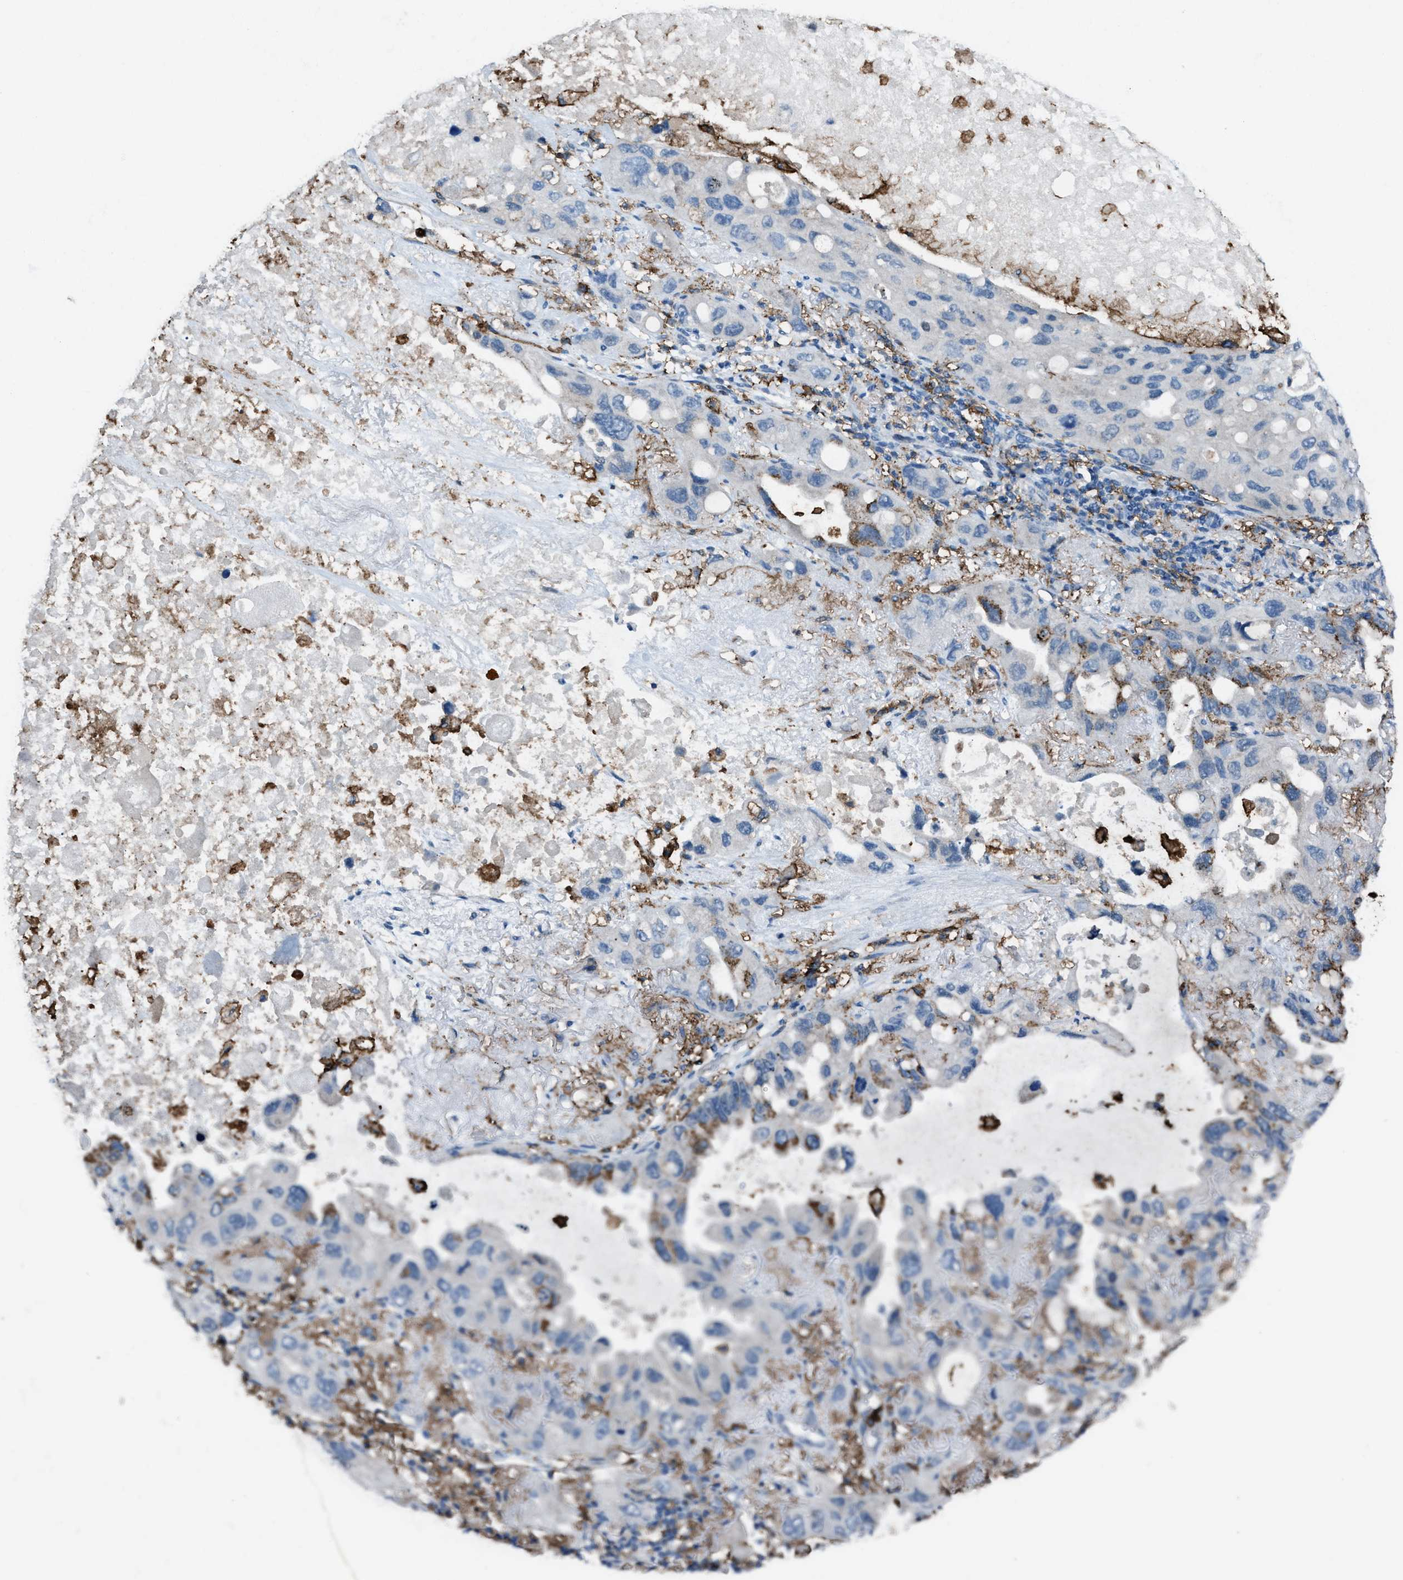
{"staining": {"intensity": "negative", "quantity": "none", "location": "none"}, "tissue": "lung cancer", "cell_type": "Tumor cells", "image_type": "cancer", "snomed": [{"axis": "morphology", "description": "Squamous cell carcinoma, NOS"}, {"axis": "topography", "description": "Lung"}], "caption": "IHC of human squamous cell carcinoma (lung) displays no staining in tumor cells. (DAB (3,3'-diaminobenzidine) immunohistochemistry, high magnification).", "gene": "FCER1G", "patient": {"sex": "female", "age": 73}}